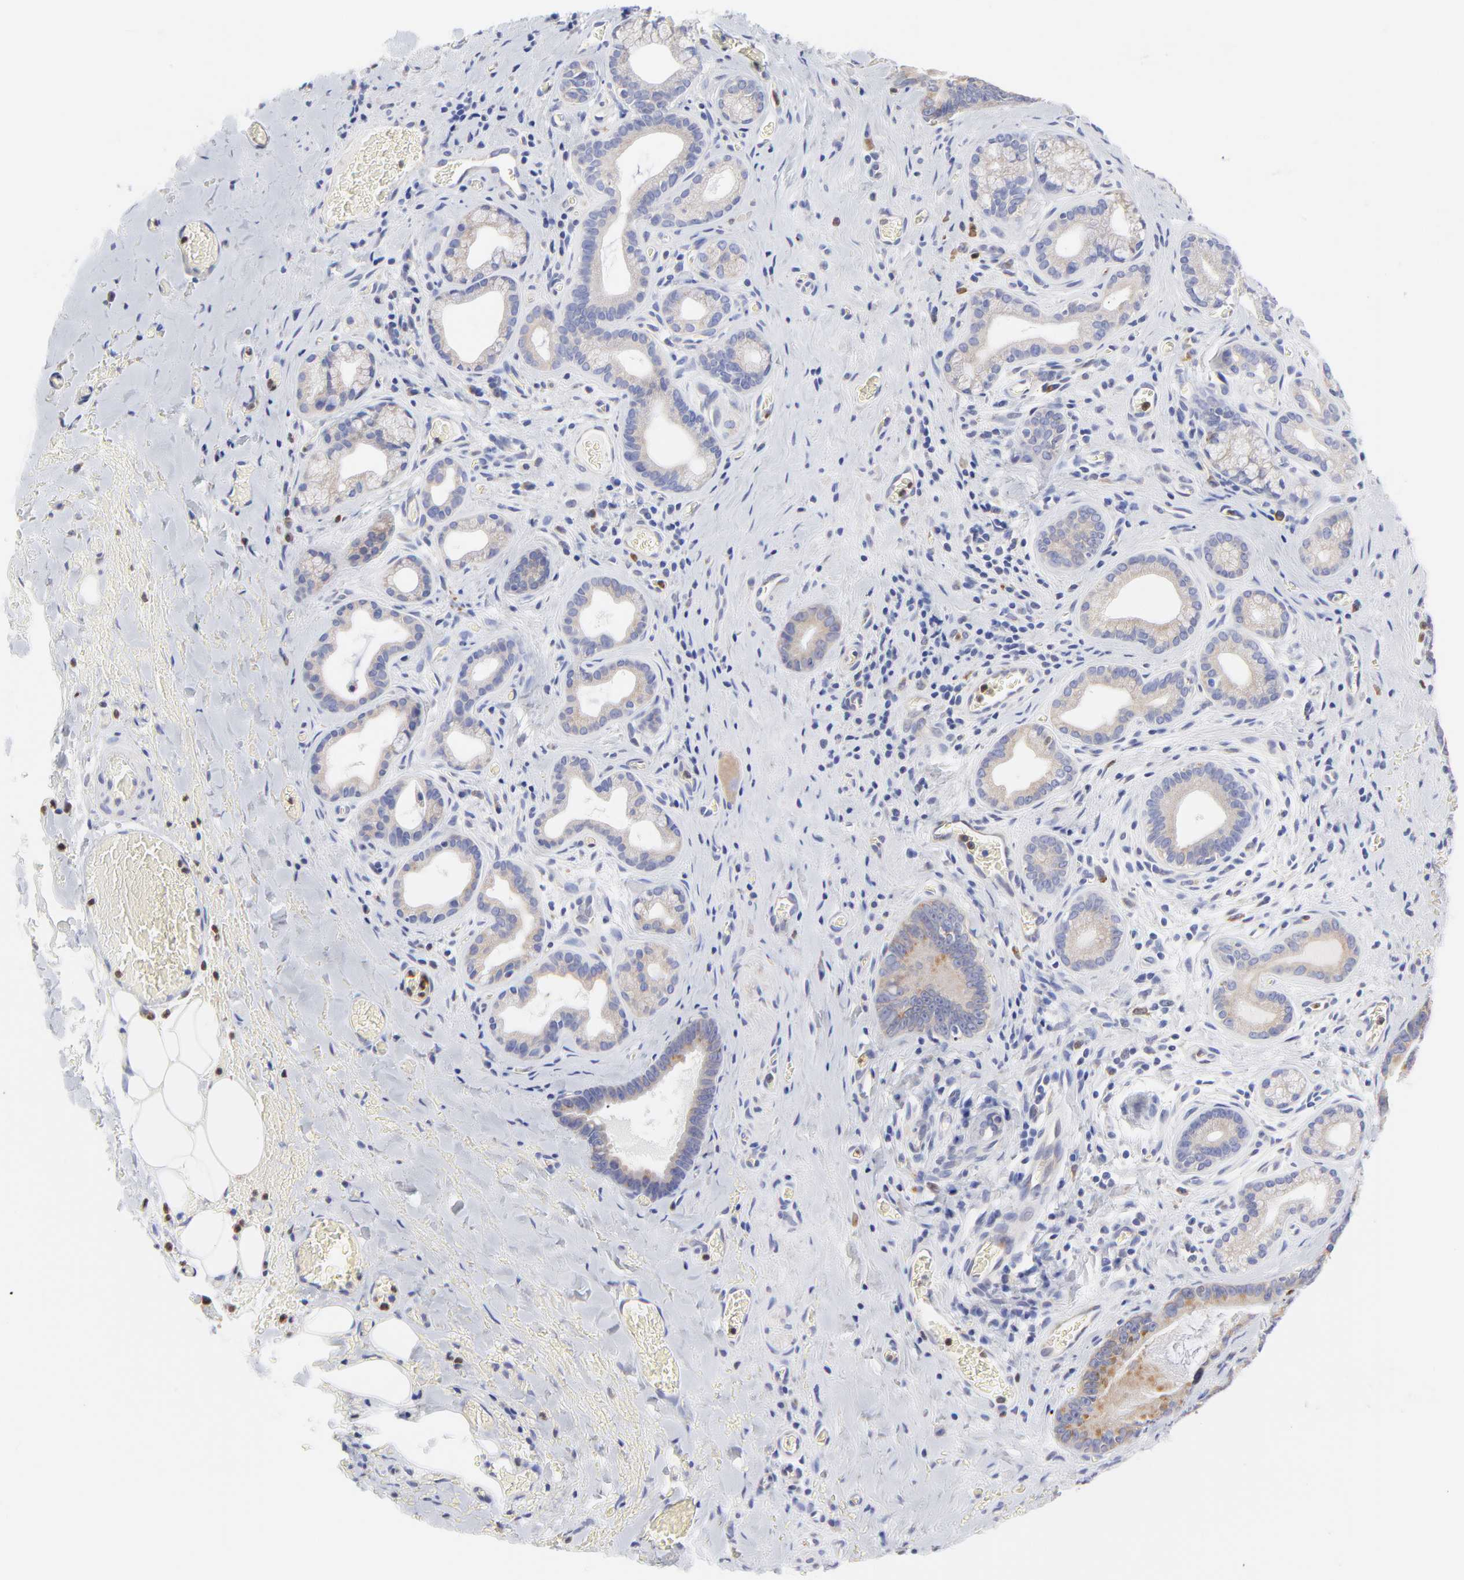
{"staining": {"intensity": "moderate", "quantity": ">75%", "location": "cytoplasmic/membranous"}, "tissue": "liver cancer", "cell_type": "Tumor cells", "image_type": "cancer", "snomed": [{"axis": "morphology", "description": "Cholangiocarcinoma"}, {"axis": "topography", "description": "Liver"}], "caption": "DAB (3,3'-diaminobenzidine) immunohistochemical staining of human liver cholangiocarcinoma reveals moderate cytoplasmic/membranous protein expression in about >75% of tumor cells.", "gene": "MOSPD2", "patient": {"sex": "female", "age": 55}}